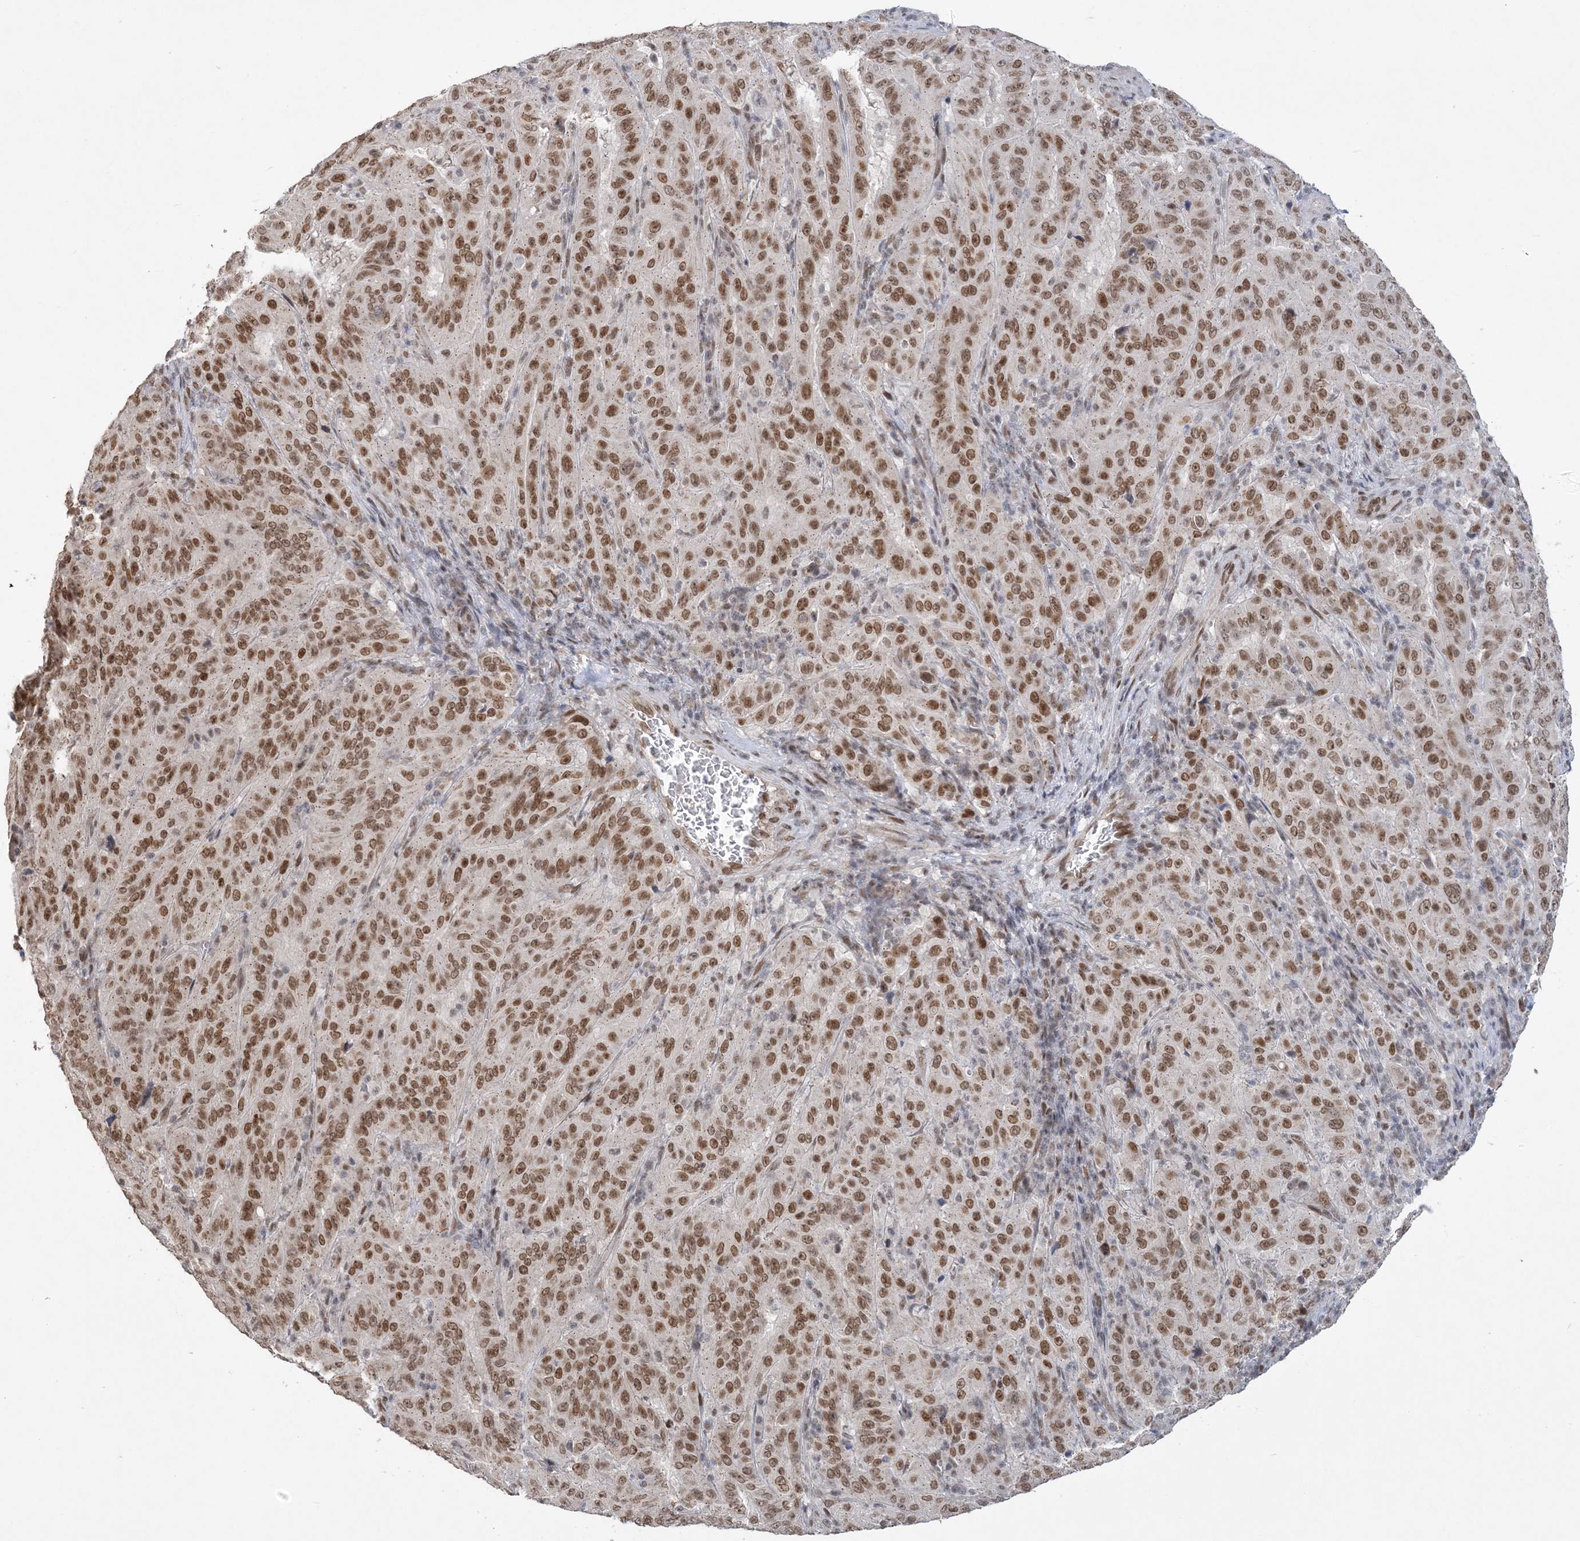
{"staining": {"intensity": "moderate", "quantity": ">75%", "location": "nuclear"}, "tissue": "pancreatic cancer", "cell_type": "Tumor cells", "image_type": "cancer", "snomed": [{"axis": "morphology", "description": "Adenocarcinoma, NOS"}, {"axis": "topography", "description": "Pancreas"}], "caption": "A medium amount of moderate nuclear expression is present in about >75% of tumor cells in pancreatic cancer tissue.", "gene": "WAC", "patient": {"sex": "male", "age": 63}}